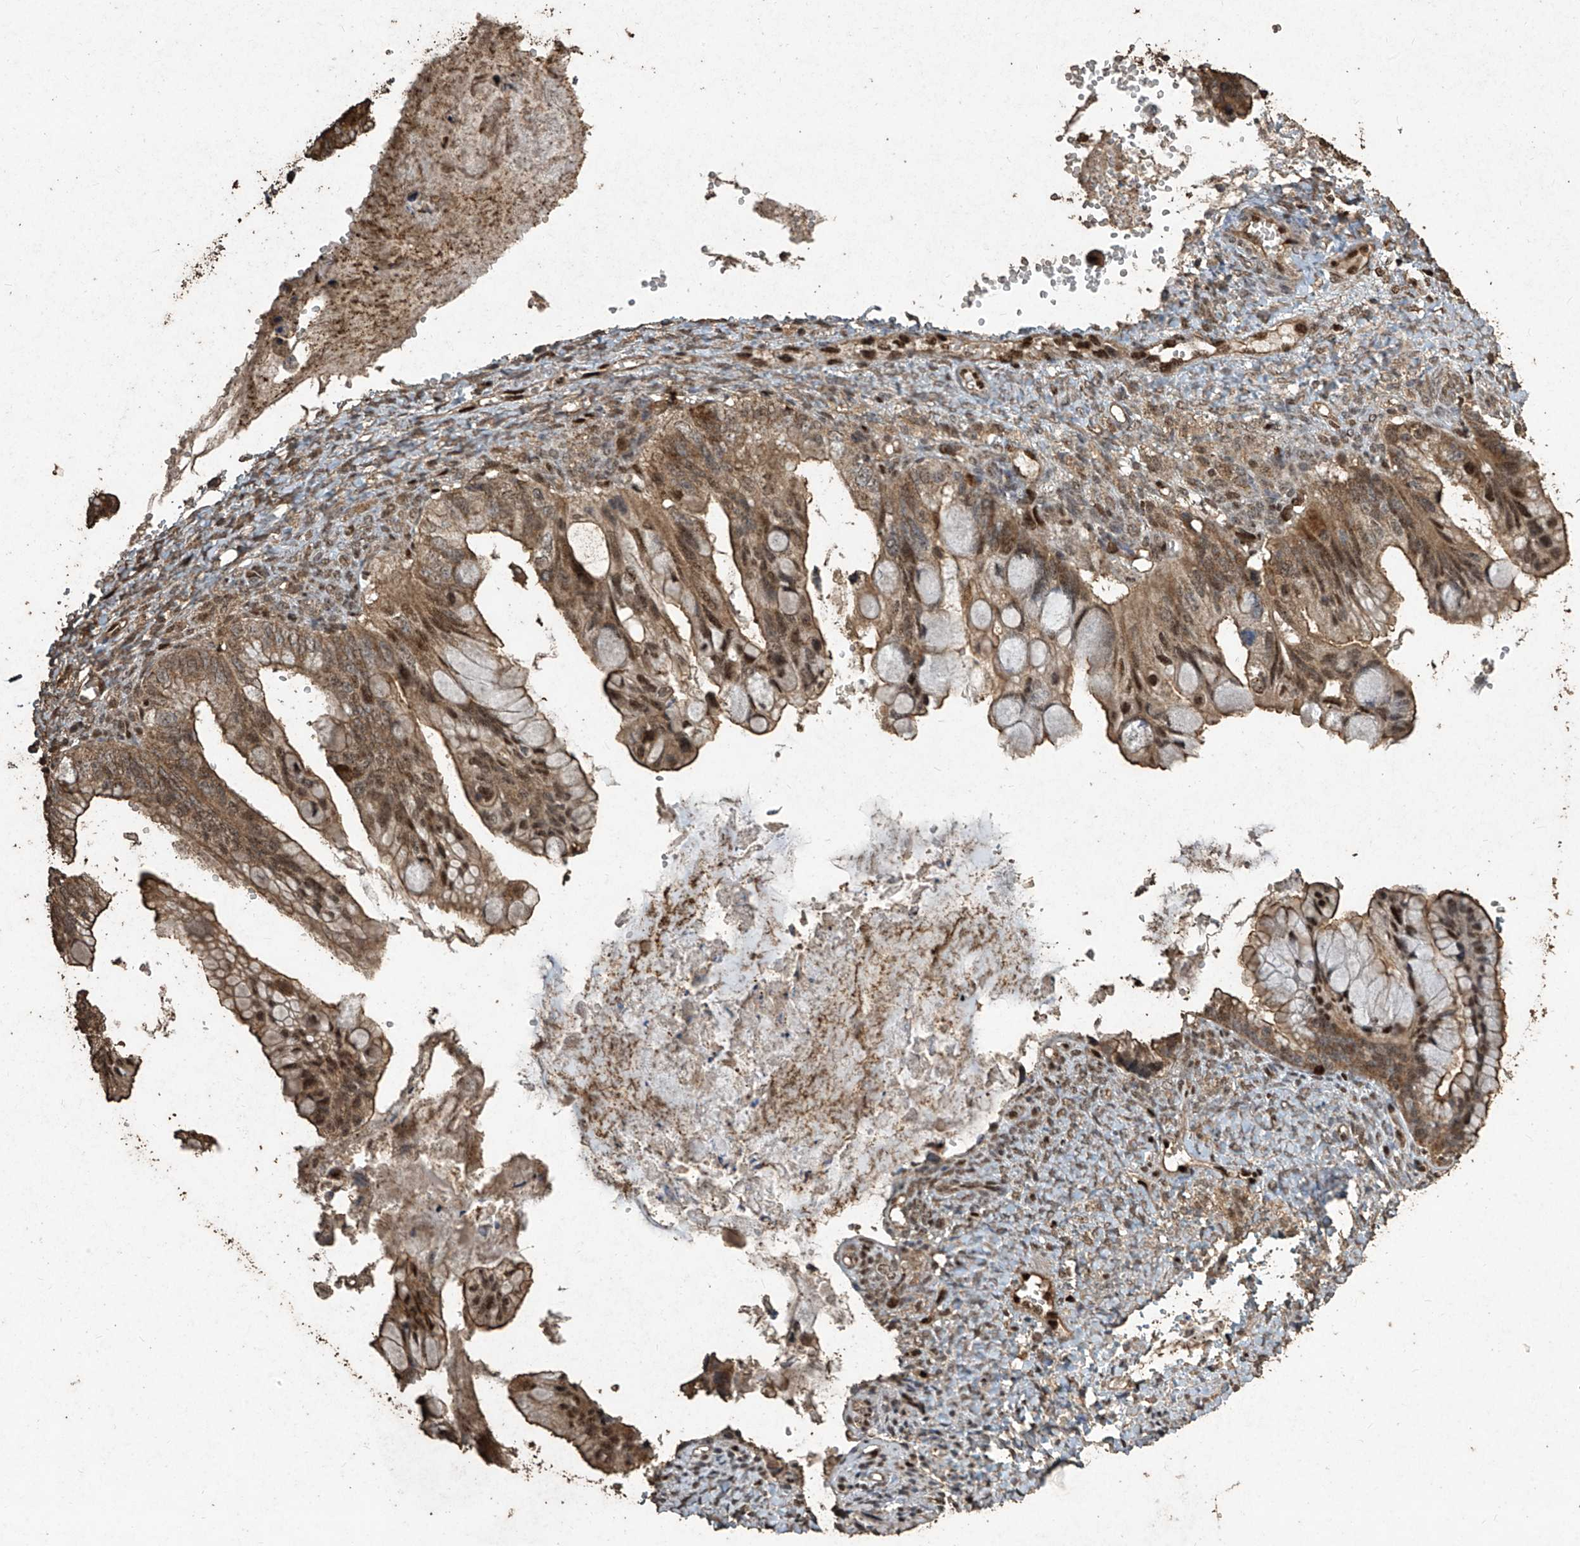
{"staining": {"intensity": "moderate", "quantity": ">75%", "location": "cytoplasmic/membranous,nuclear"}, "tissue": "ovarian cancer", "cell_type": "Tumor cells", "image_type": "cancer", "snomed": [{"axis": "morphology", "description": "Cystadenocarcinoma, mucinous, NOS"}, {"axis": "topography", "description": "Ovary"}], "caption": "Immunohistochemical staining of human ovarian cancer demonstrates moderate cytoplasmic/membranous and nuclear protein expression in approximately >75% of tumor cells.", "gene": "ERBB3", "patient": {"sex": "female", "age": 36}}